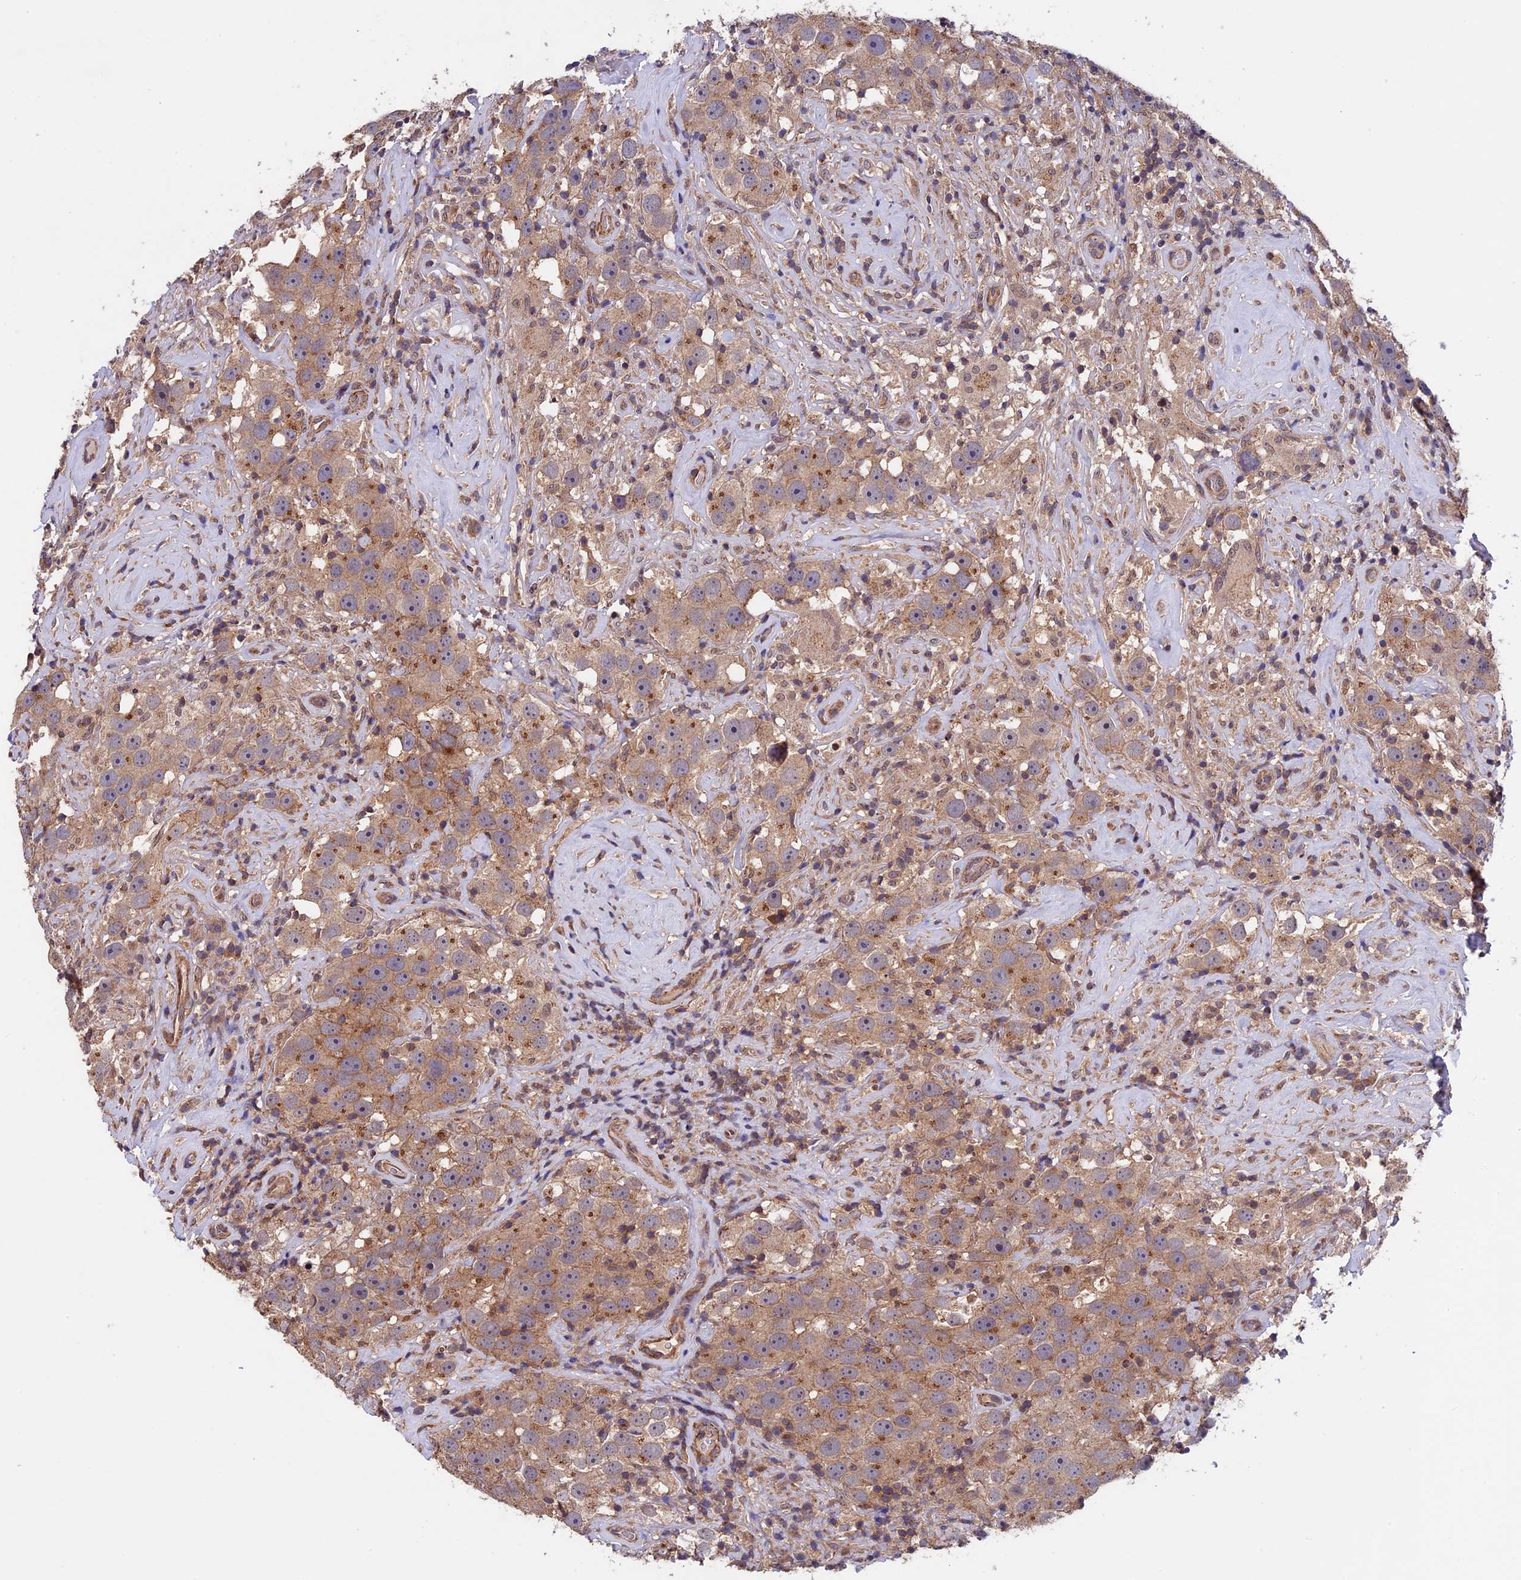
{"staining": {"intensity": "moderate", "quantity": ">75%", "location": "cytoplasmic/membranous"}, "tissue": "testis cancer", "cell_type": "Tumor cells", "image_type": "cancer", "snomed": [{"axis": "morphology", "description": "Seminoma, NOS"}, {"axis": "topography", "description": "Testis"}], "caption": "A brown stain shows moderate cytoplasmic/membranous positivity of a protein in seminoma (testis) tumor cells. The staining was performed using DAB (3,3'-diaminobenzidine) to visualize the protein expression in brown, while the nuclei were stained in blue with hematoxylin (Magnification: 20x).", "gene": "SLC9A5", "patient": {"sex": "male", "age": 49}}